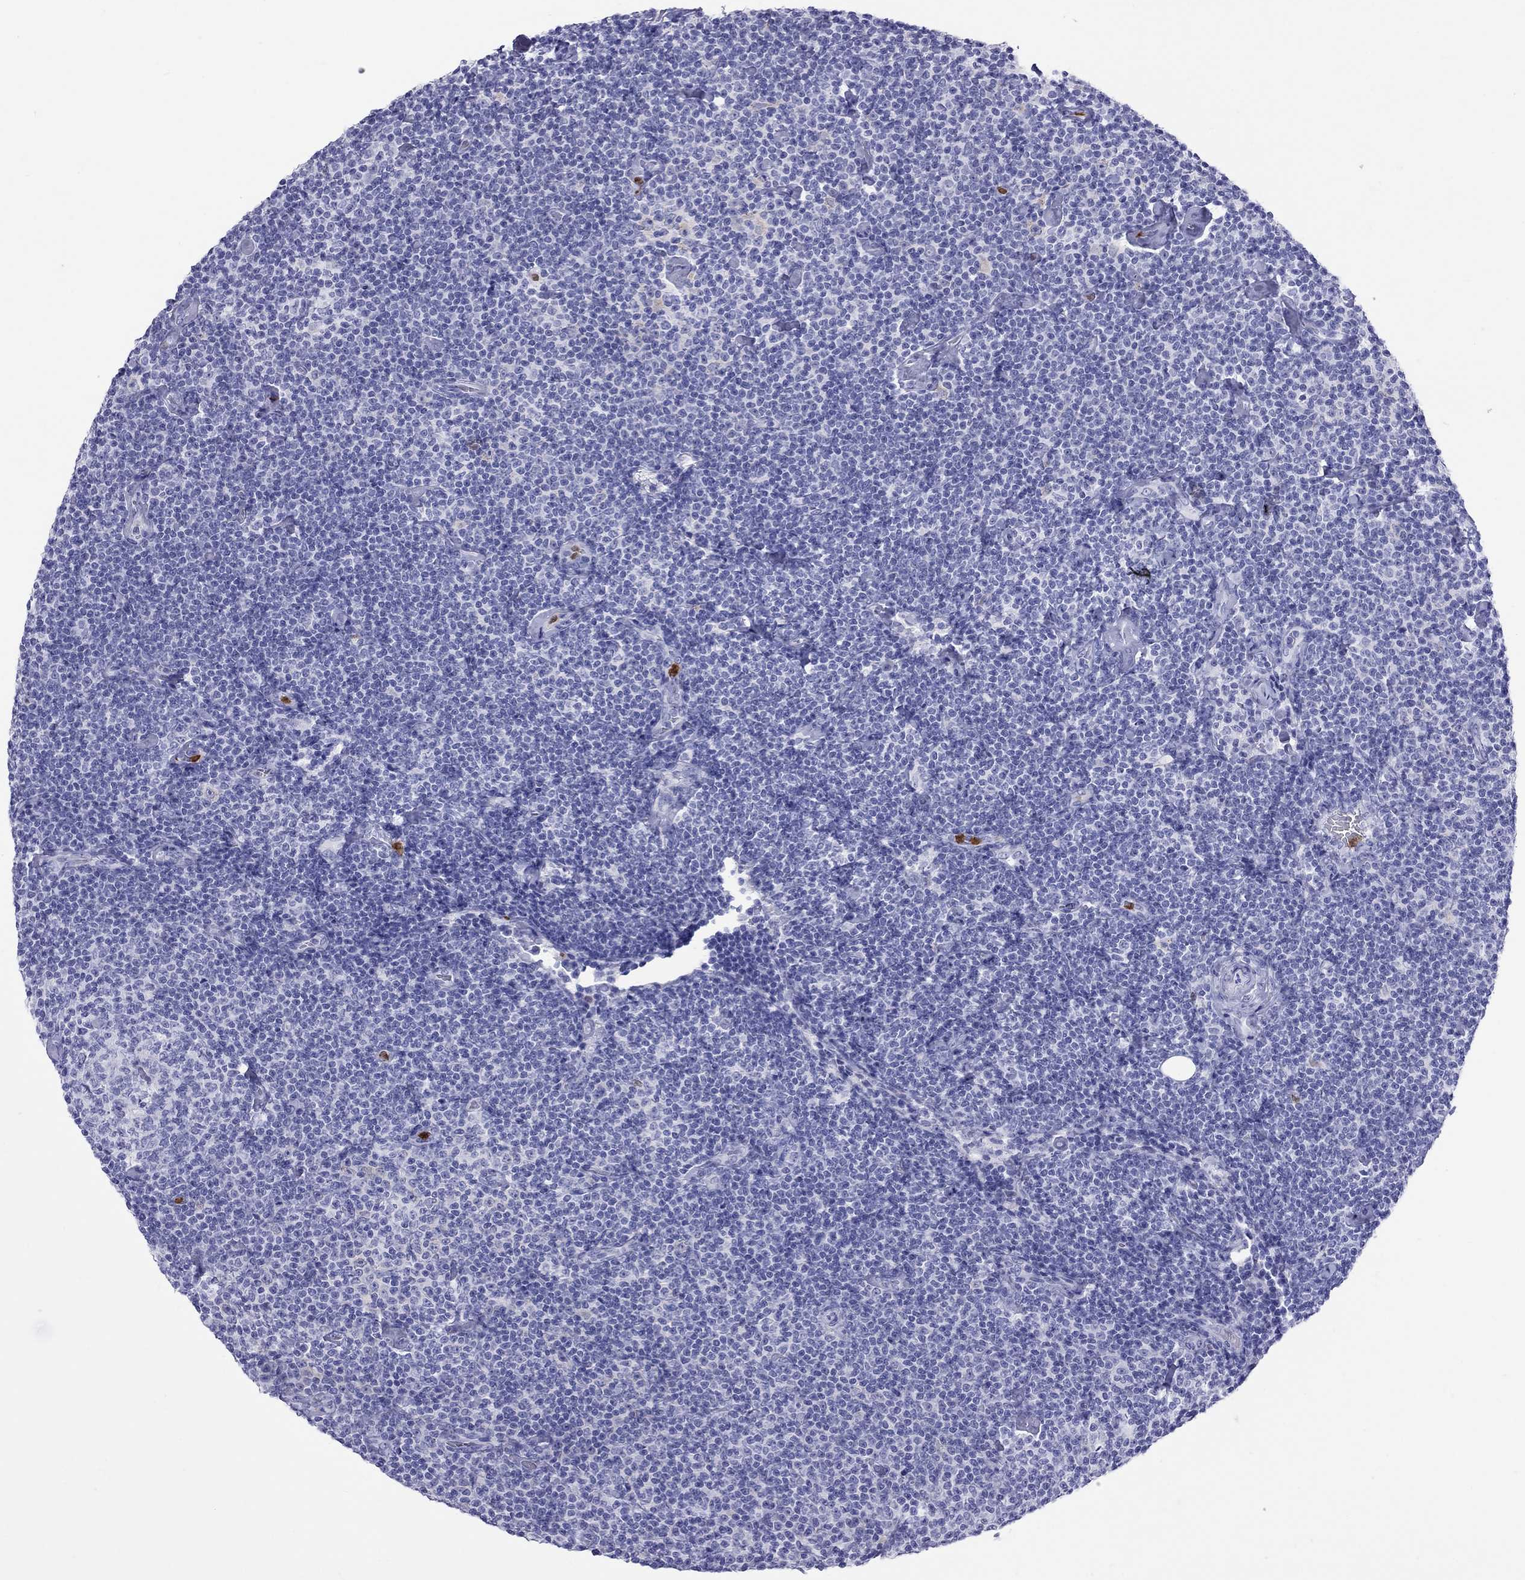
{"staining": {"intensity": "negative", "quantity": "none", "location": "none"}, "tissue": "lymphoma", "cell_type": "Tumor cells", "image_type": "cancer", "snomed": [{"axis": "morphology", "description": "Malignant lymphoma, non-Hodgkin's type, Low grade"}, {"axis": "topography", "description": "Lymph node"}], "caption": "Tumor cells show no significant protein expression in lymphoma. (Immunohistochemistry, brightfield microscopy, high magnification).", "gene": "SLAMF1", "patient": {"sex": "male", "age": 81}}